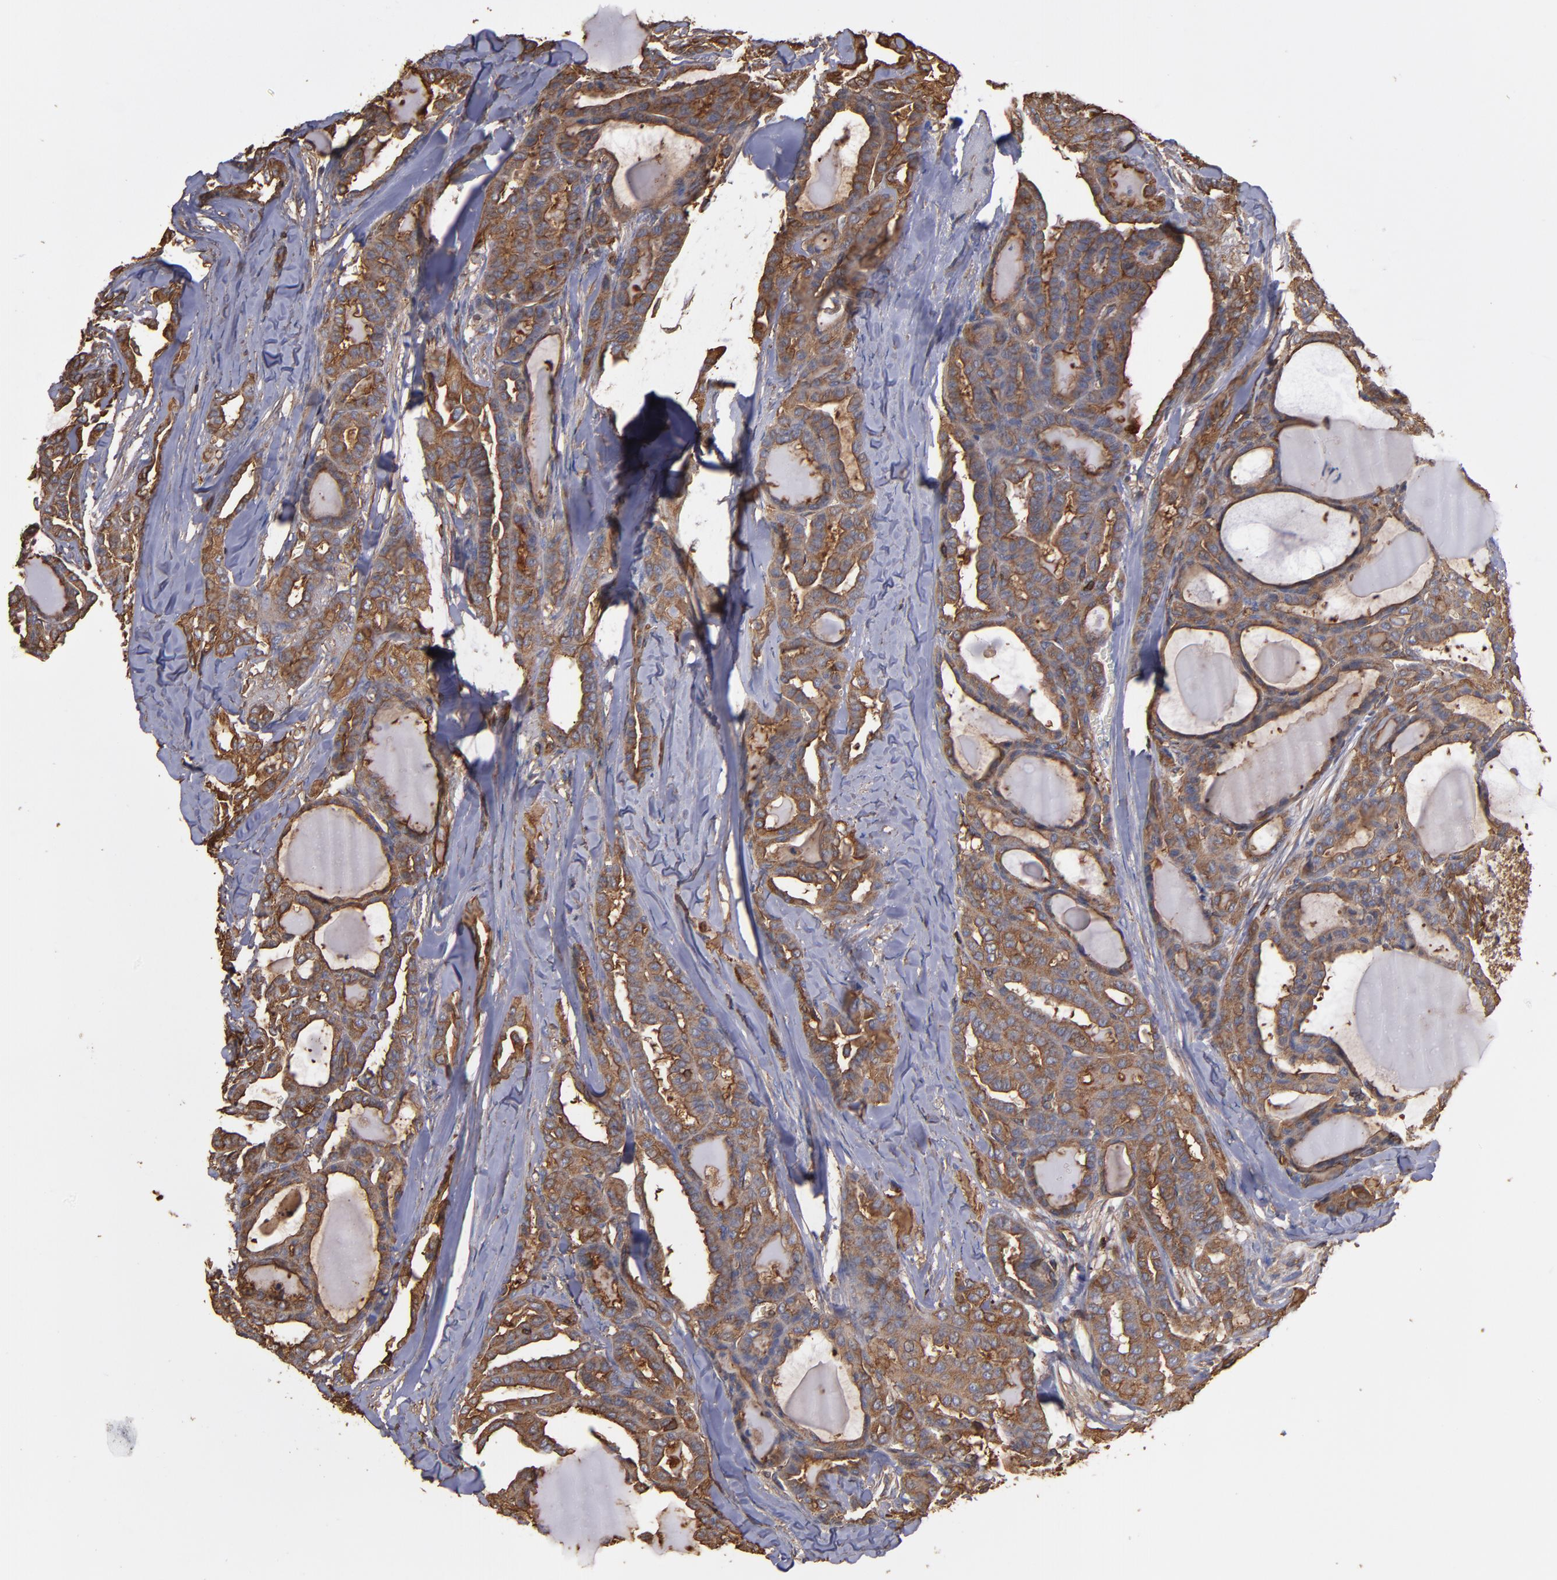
{"staining": {"intensity": "moderate", "quantity": ">75%", "location": "cytoplasmic/membranous"}, "tissue": "thyroid cancer", "cell_type": "Tumor cells", "image_type": "cancer", "snomed": [{"axis": "morphology", "description": "Carcinoma, NOS"}, {"axis": "topography", "description": "Thyroid gland"}], "caption": "A brown stain shows moderate cytoplasmic/membranous expression of a protein in thyroid cancer tumor cells. (brown staining indicates protein expression, while blue staining denotes nuclei).", "gene": "ACTN4", "patient": {"sex": "female", "age": 91}}